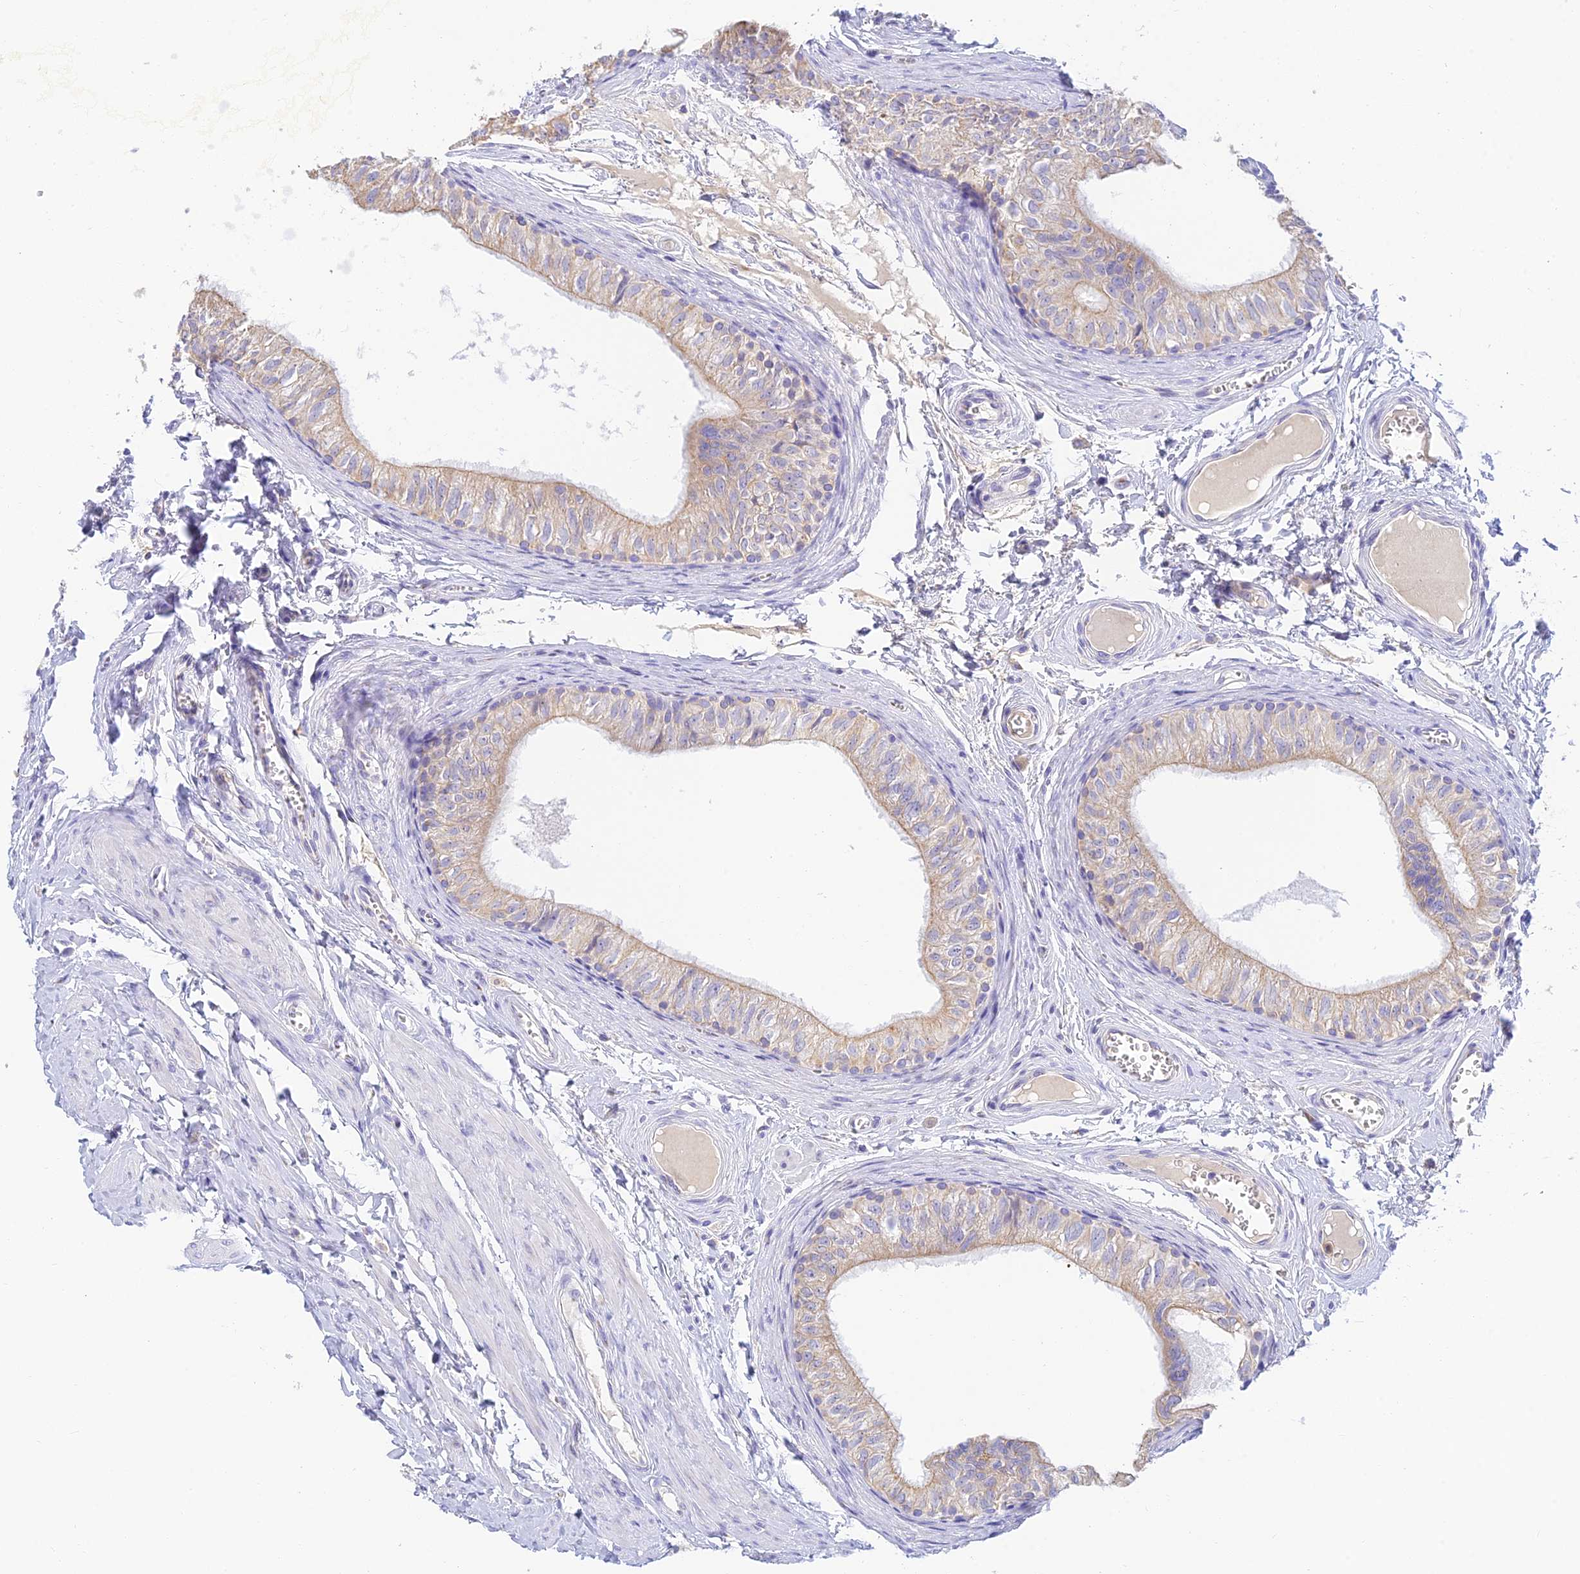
{"staining": {"intensity": "weak", "quantity": "25%-75%", "location": "cytoplasmic/membranous"}, "tissue": "epididymis", "cell_type": "Glandular cells", "image_type": "normal", "snomed": [{"axis": "morphology", "description": "Normal tissue, NOS"}, {"axis": "topography", "description": "Epididymis"}], "caption": "Epididymis stained for a protein shows weak cytoplasmic/membranous positivity in glandular cells. (DAB = brown stain, brightfield microscopy at high magnification).", "gene": "INTS13", "patient": {"sex": "male", "age": 42}}